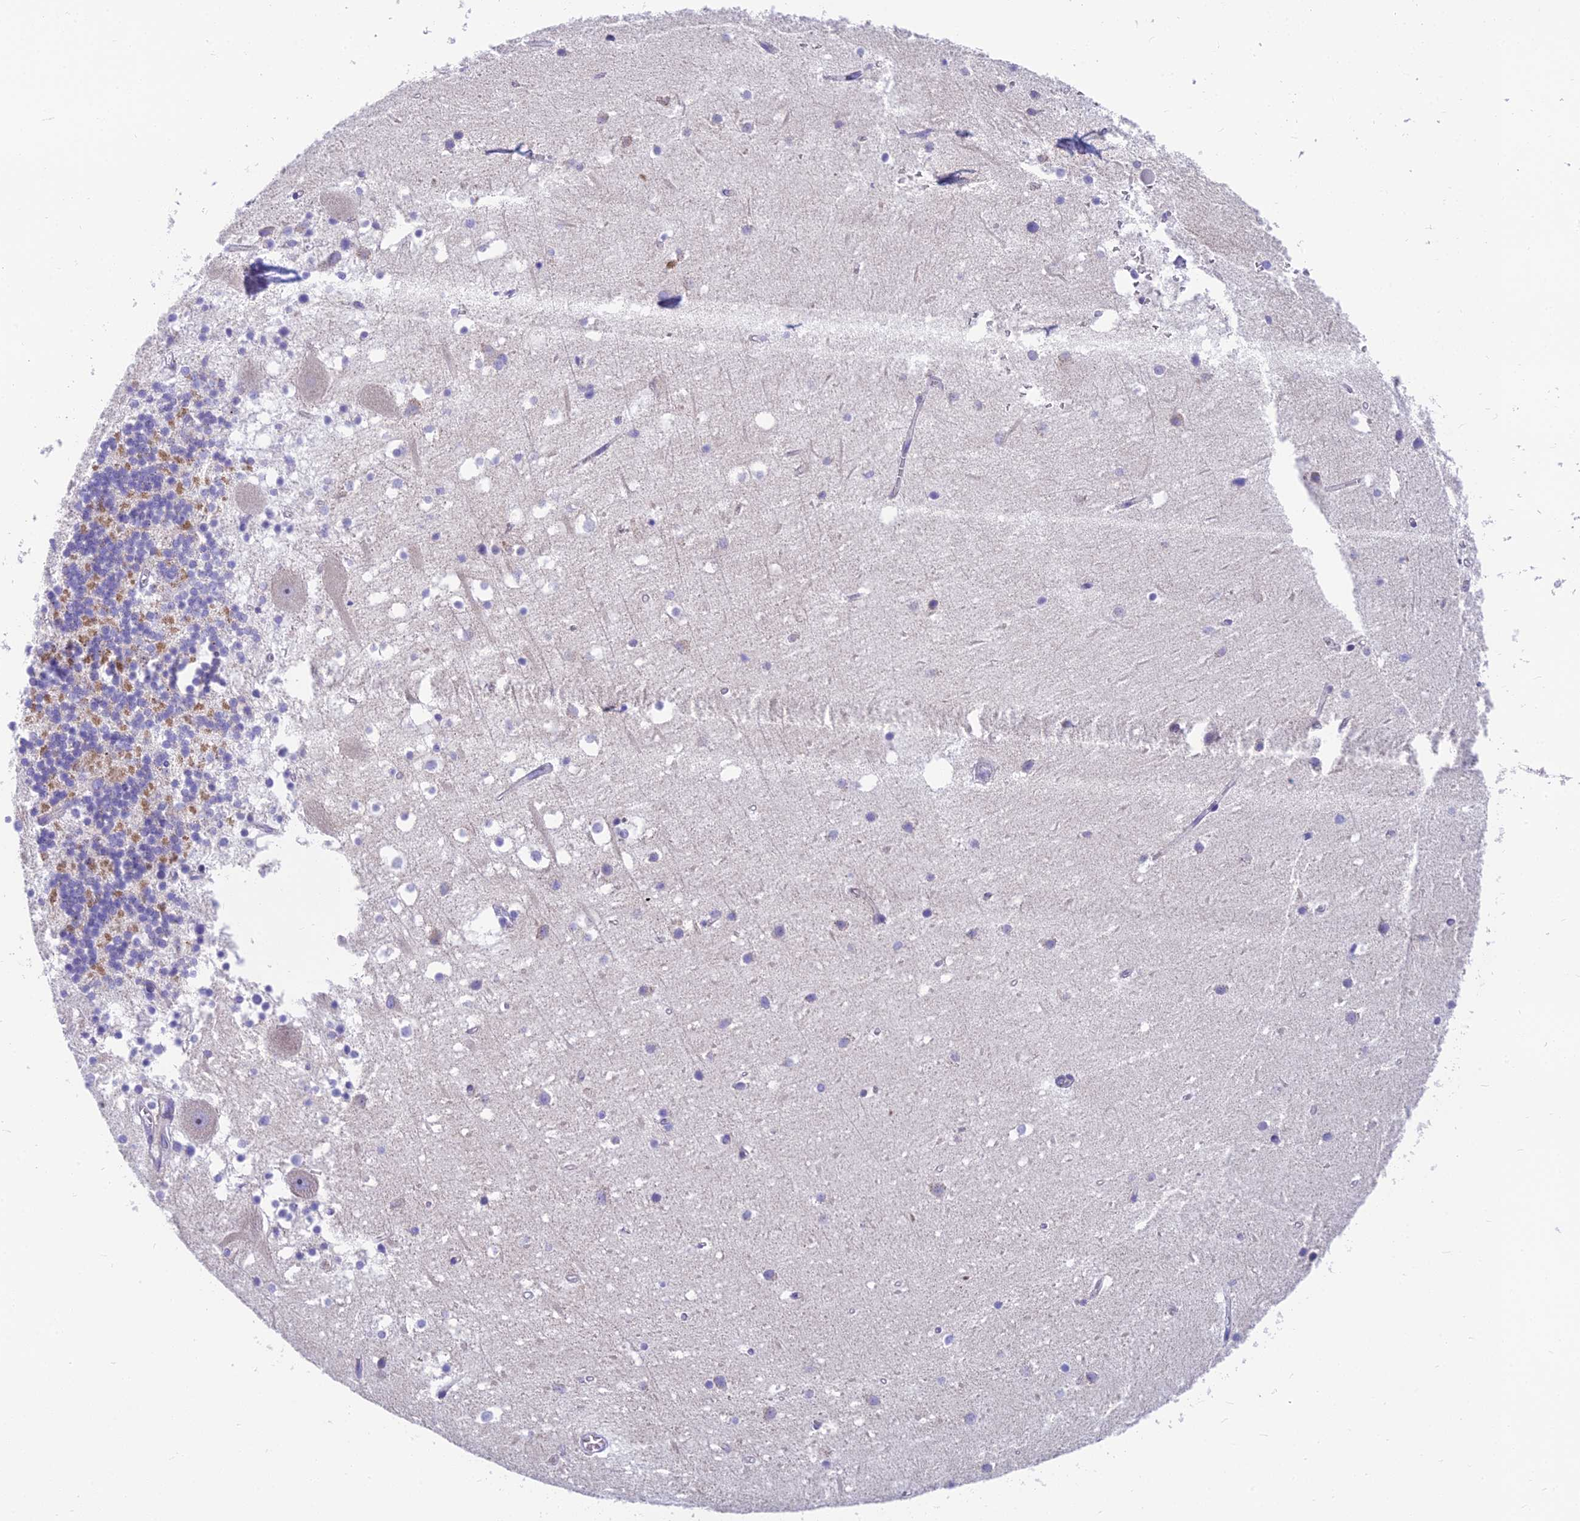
{"staining": {"intensity": "moderate", "quantity": "25%-75%", "location": "cytoplasmic/membranous"}, "tissue": "cerebellum", "cell_type": "Cells in granular layer", "image_type": "normal", "snomed": [{"axis": "morphology", "description": "Normal tissue, NOS"}, {"axis": "topography", "description": "Cerebellum"}], "caption": "This histopathology image demonstrates immunohistochemistry (IHC) staining of benign human cerebellum, with medium moderate cytoplasmic/membranous positivity in about 25%-75% of cells in granular layer.", "gene": "MVB12A", "patient": {"sex": "male", "age": 54}}